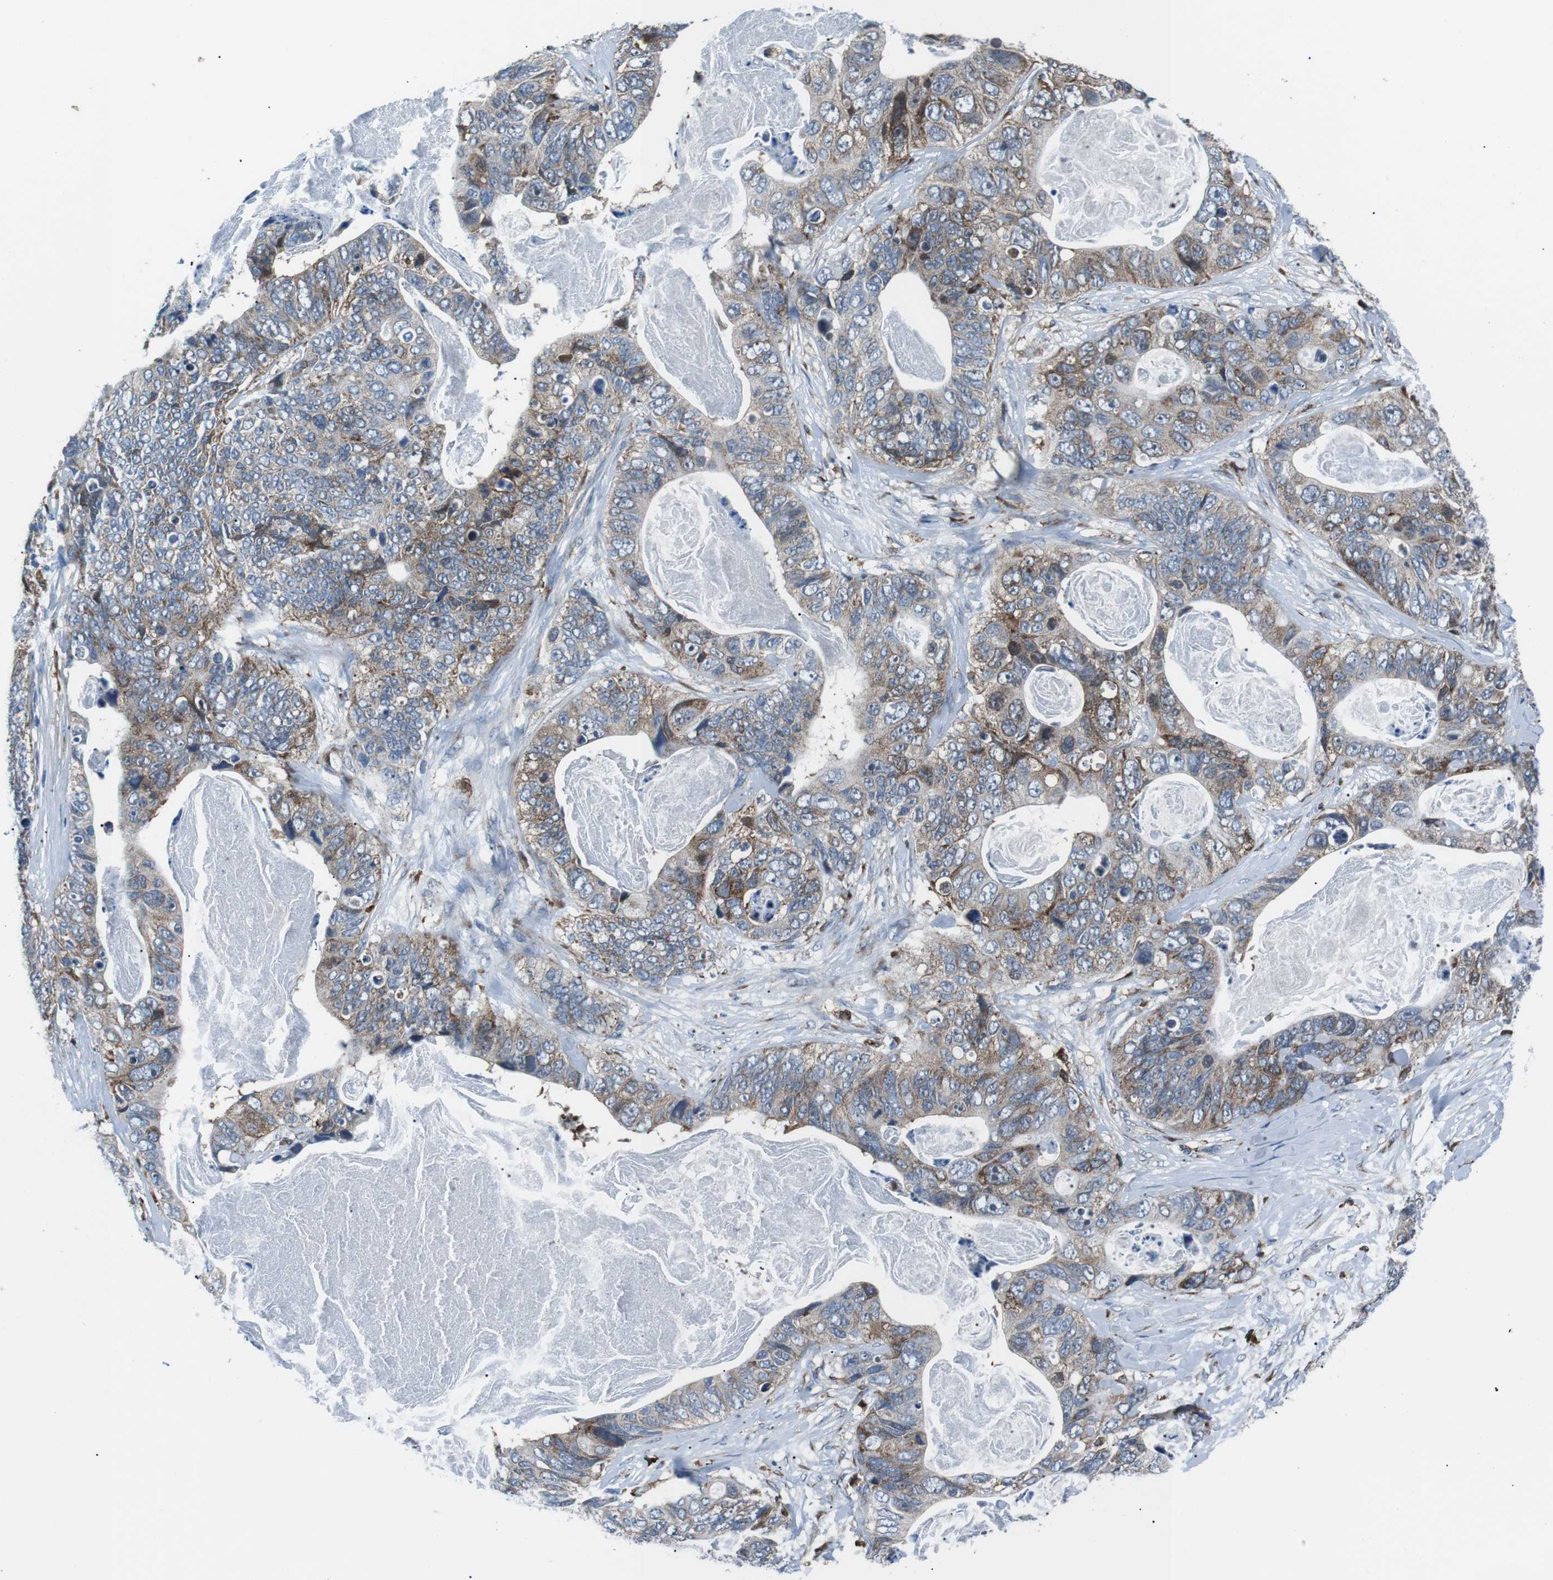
{"staining": {"intensity": "moderate", "quantity": "25%-75%", "location": "cytoplasmic/membranous"}, "tissue": "stomach cancer", "cell_type": "Tumor cells", "image_type": "cancer", "snomed": [{"axis": "morphology", "description": "Adenocarcinoma, NOS"}, {"axis": "topography", "description": "Stomach"}], "caption": "Tumor cells demonstrate moderate cytoplasmic/membranous staining in about 25%-75% of cells in adenocarcinoma (stomach). Using DAB (brown) and hematoxylin (blue) stains, captured at high magnification using brightfield microscopy.", "gene": "BLNK", "patient": {"sex": "female", "age": 89}}